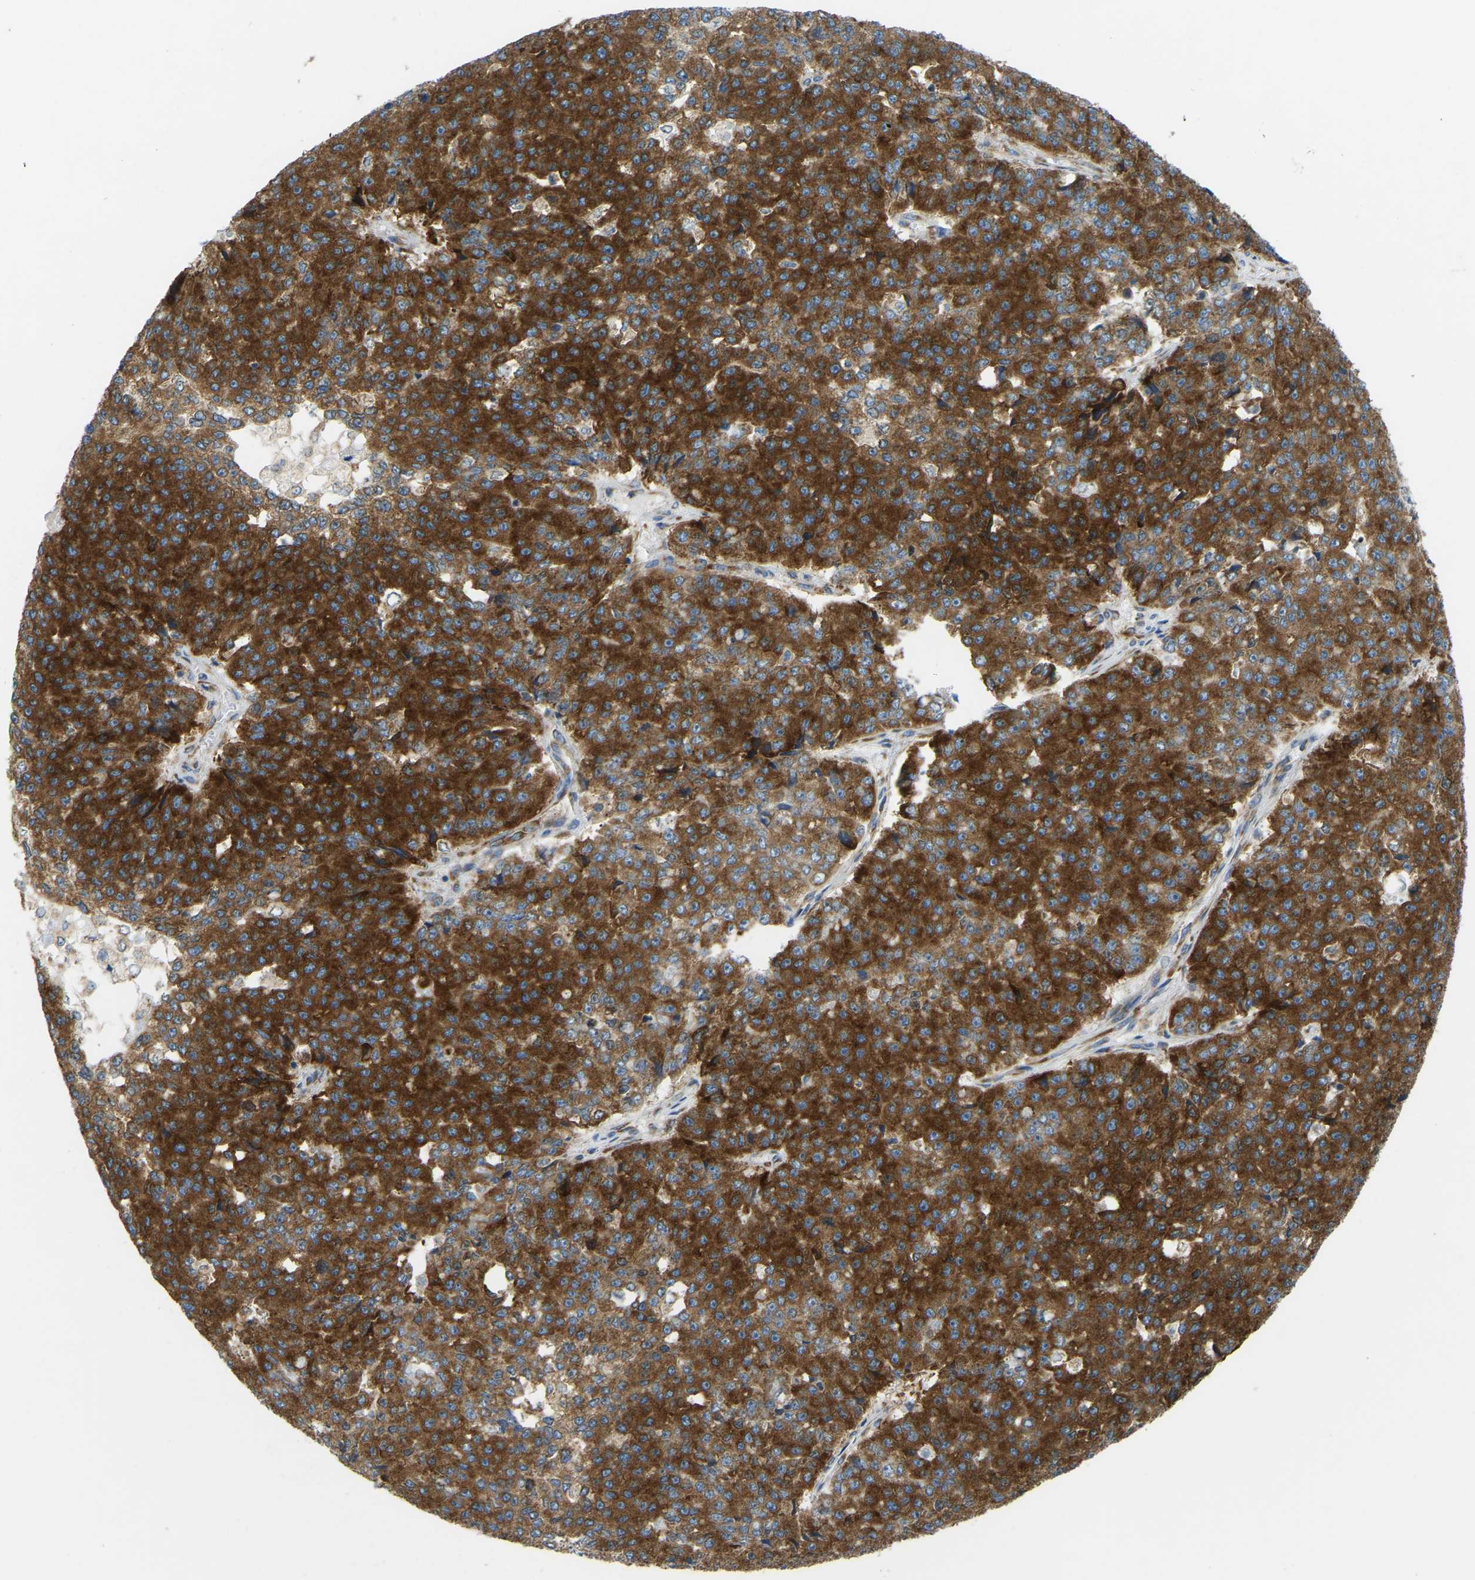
{"staining": {"intensity": "strong", "quantity": ">75%", "location": "cytoplasmic/membranous"}, "tissue": "pancreatic cancer", "cell_type": "Tumor cells", "image_type": "cancer", "snomed": [{"axis": "morphology", "description": "Adenocarcinoma, NOS"}, {"axis": "topography", "description": "Pancreas"}], "caption": "Protein expression analysis of pancreatic adenocarcinoma displays strong cytoplasmic/membranous staining in about >75% of tumor cells.", "gene": "SND1", "patient": {"sex": "male", "age": 50}}